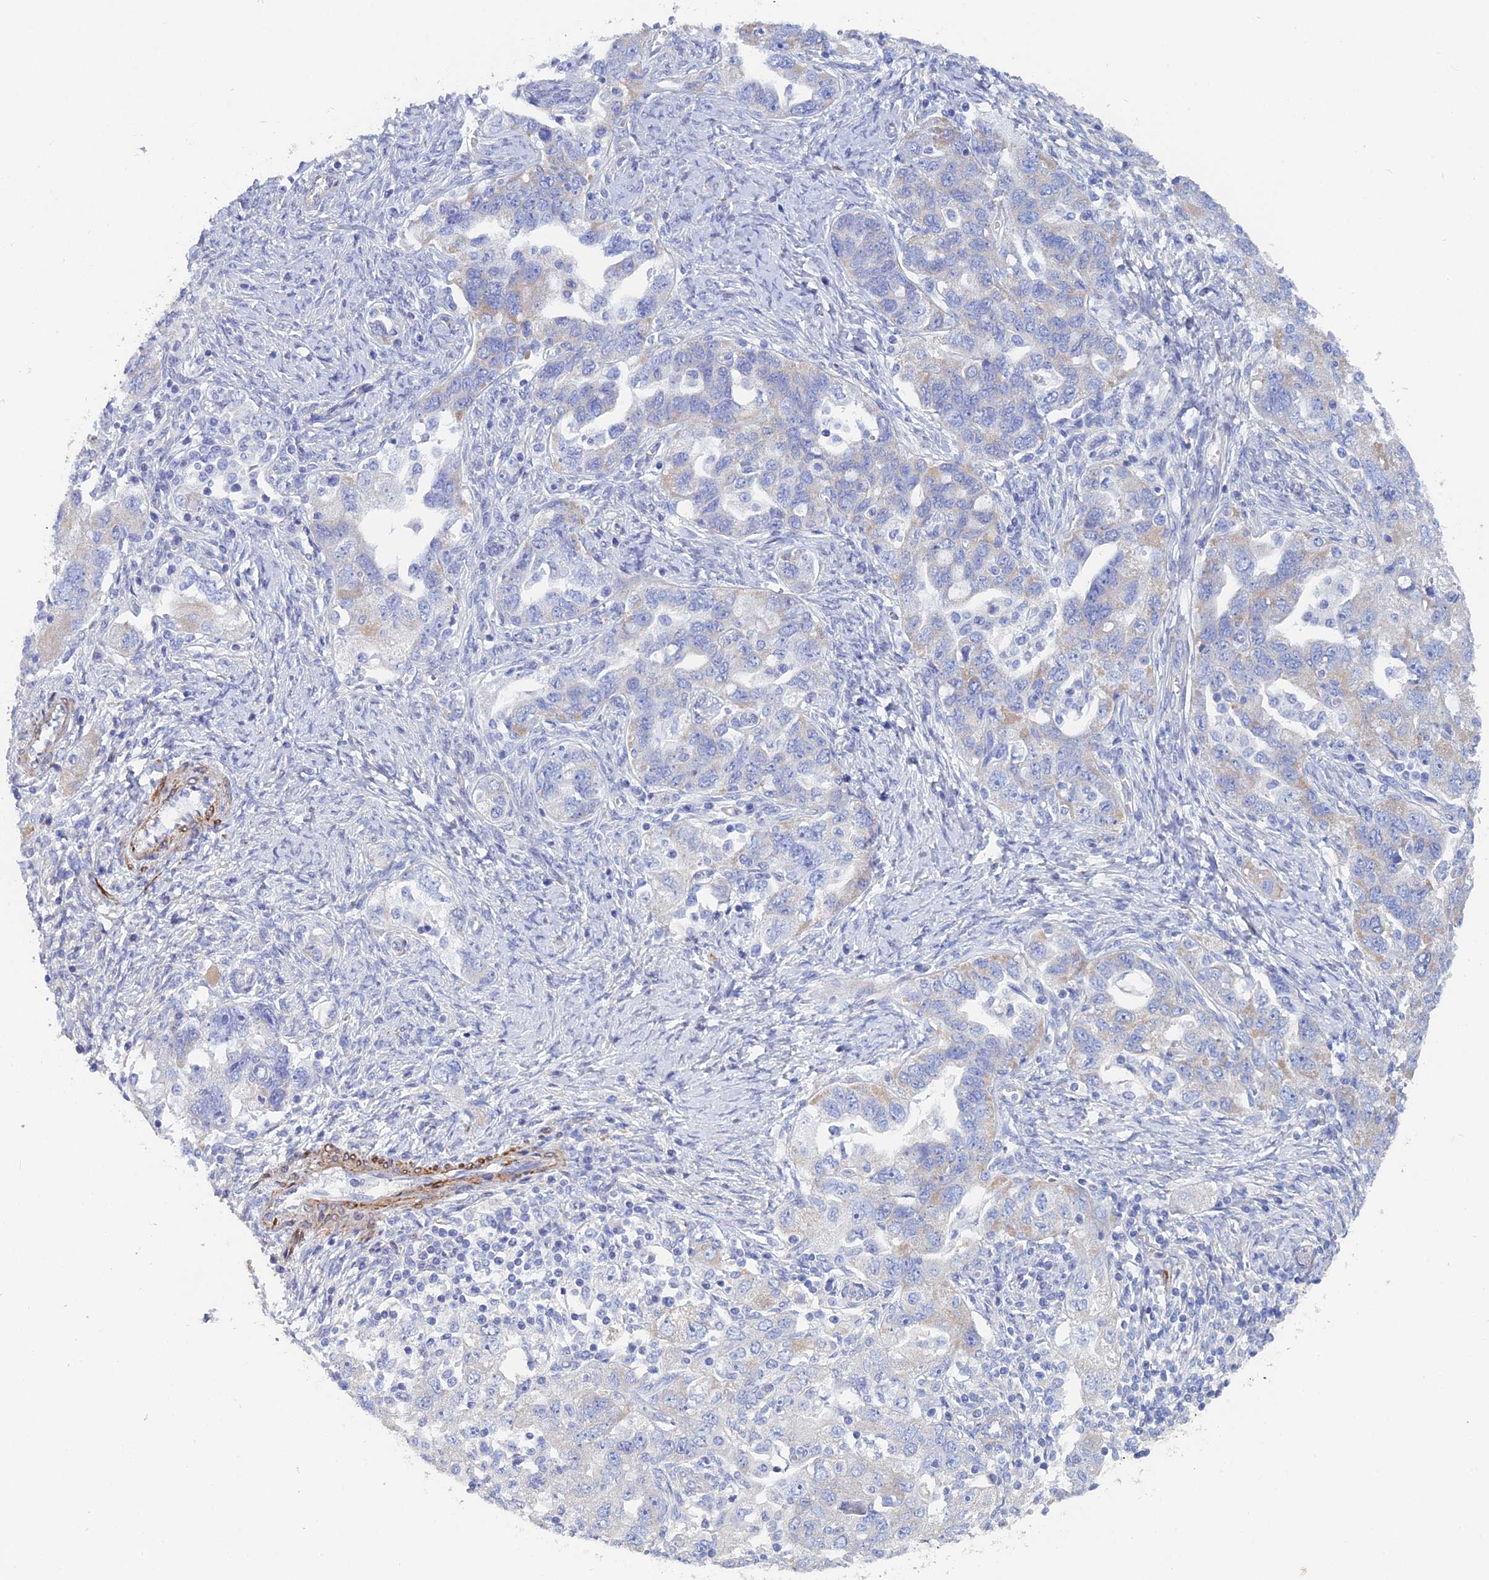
{"staining": {"intensity": "negative", "quantity": "none", "location": "none"}, "tissue": "ovarian cancer", "cell_type": "Tumor cells", "image_type": "cancer", "snomed": [{"axis": "morphology", "description": "Carcinoma, NOS"}, {"axis": "morphology", "description": "Cystadenocarcinoma, serous, NOS"}, {"axis": "topography", "description": "Ovary"}], "caption": "High magnification brightfield microscopy of ovarian cancer stained with DAB (3,3'-diaminobenzidine) (brown) and counterstained with hematoxylin (blue): tumor cells show no significant expression. (DAB (3,3'-diaminobenzidine) immunohistochemistry with hematoxylin counter stain).", "gene": "PCDHA8", "patient": {"sex": "female", "age": 69}}